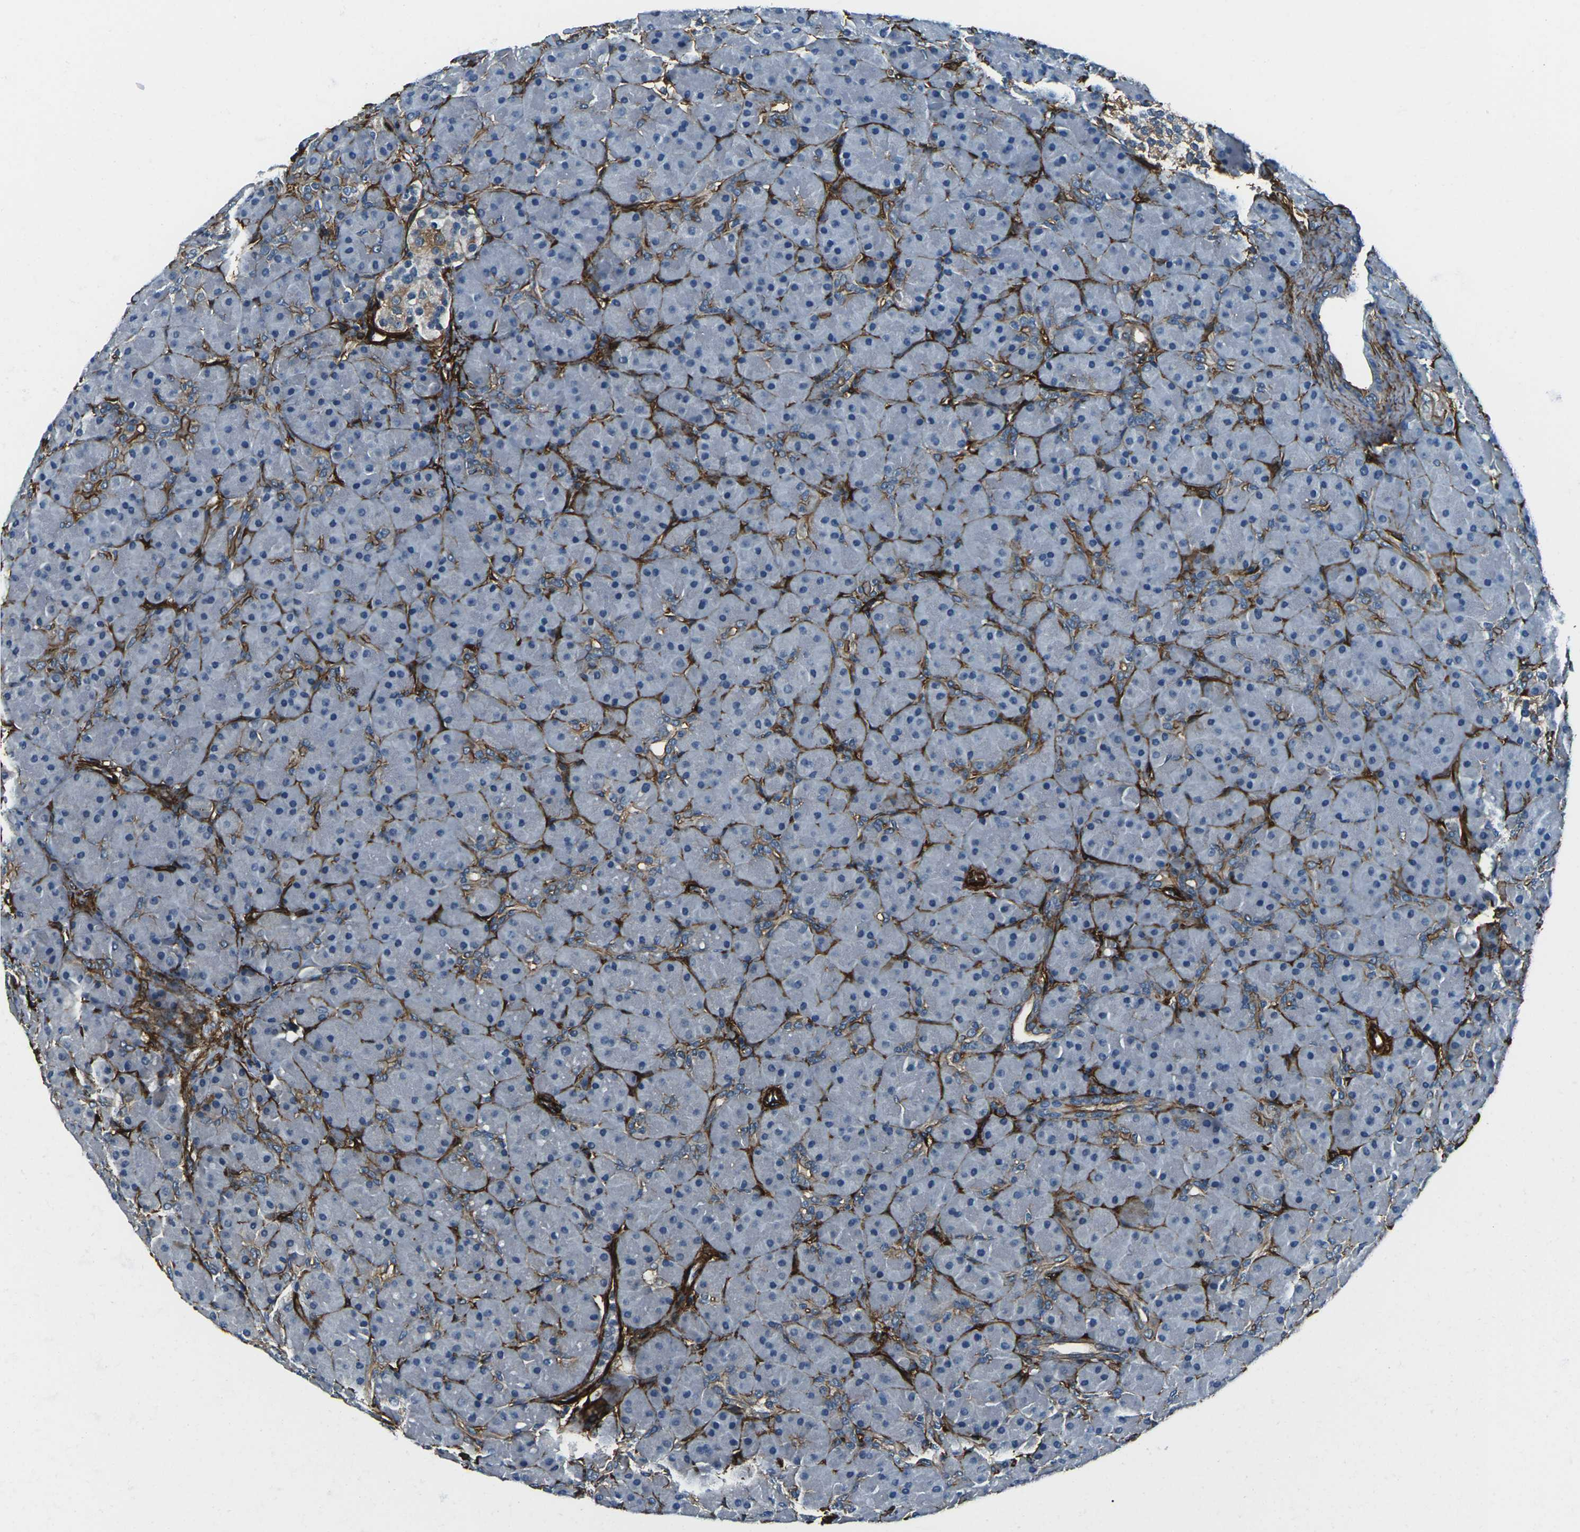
{"staining": {"intensity": "negative", "quantity": "none", "location": "none"}, "tissue": "pancreas", "cell_type": "Exocrine glandular cells", "image_type": "normal", "snomed": [{"axis": "morphology", "description": "Normal tissue, NOS"}, {"axis": "topography", "description": "Pancreas"}], "caption": "Immunohistochemical staining of unremarkable pancreas demonstrates no significant positivity in exocrine glandular cells.", "gene": "GRAMD1C", "patient": {"sex": "male", "age": 66}}